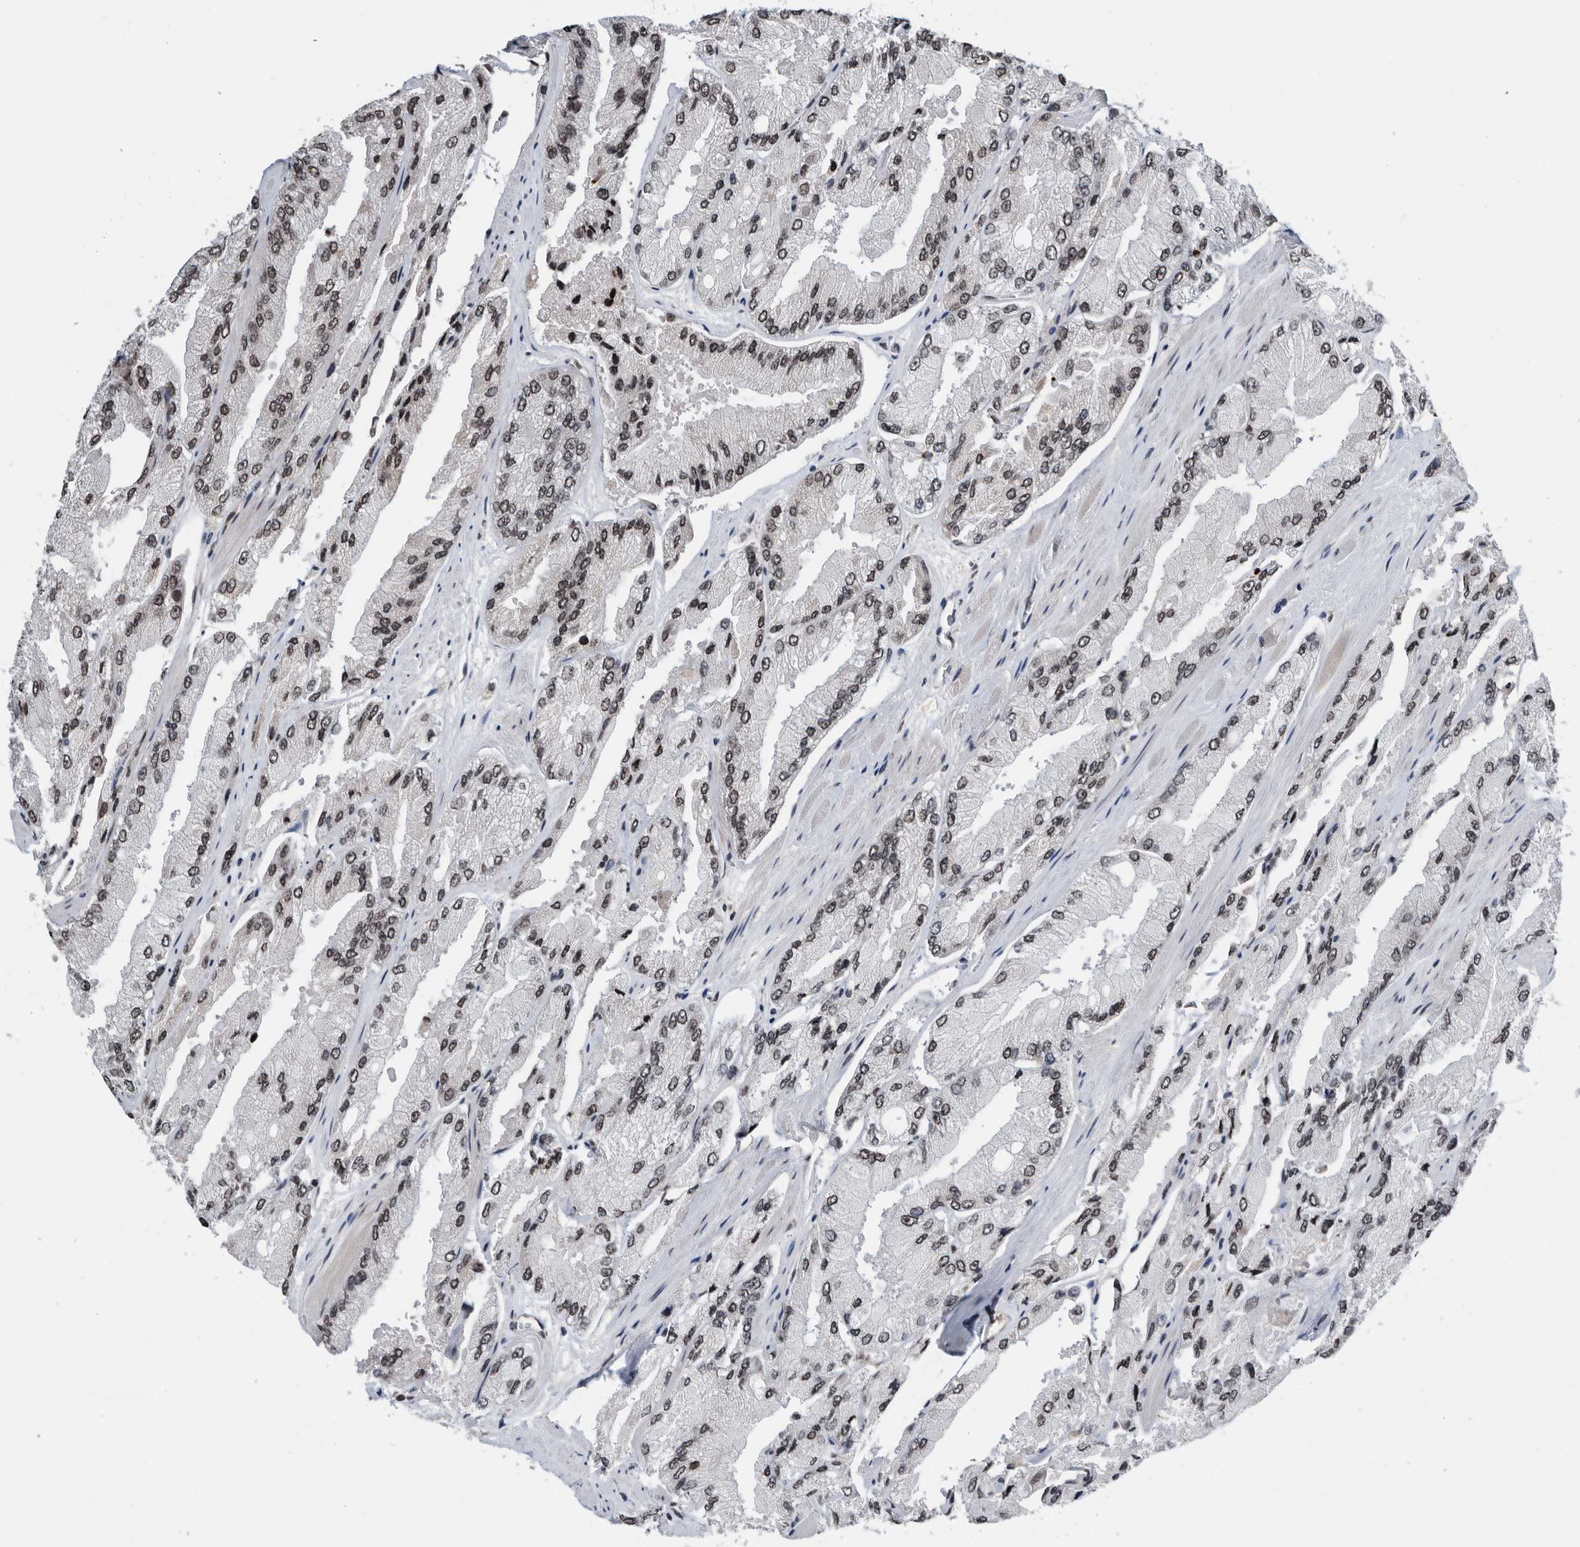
{"staining": {"intensity": "weak", "quantity": "25%-75%", "location": "nuclear"}, "tissue": "prostate cancer", "cell_type": "Tumor cells", "image_type": "cancer", "snomed": [{"axis": "morphology", "description": "Adenocarcinoma, High grade"}, {"axis": "topography", "description": "Prostate"}], "caption": "Human adenocarcinoma (high-grade) (prostate) stained for a protein (brown) reveals weak nuclear positive expression in about 25%-75% of tumor cells.", "gene": "SNRNP48", "patient": {"sex": "male", "age": 58}}